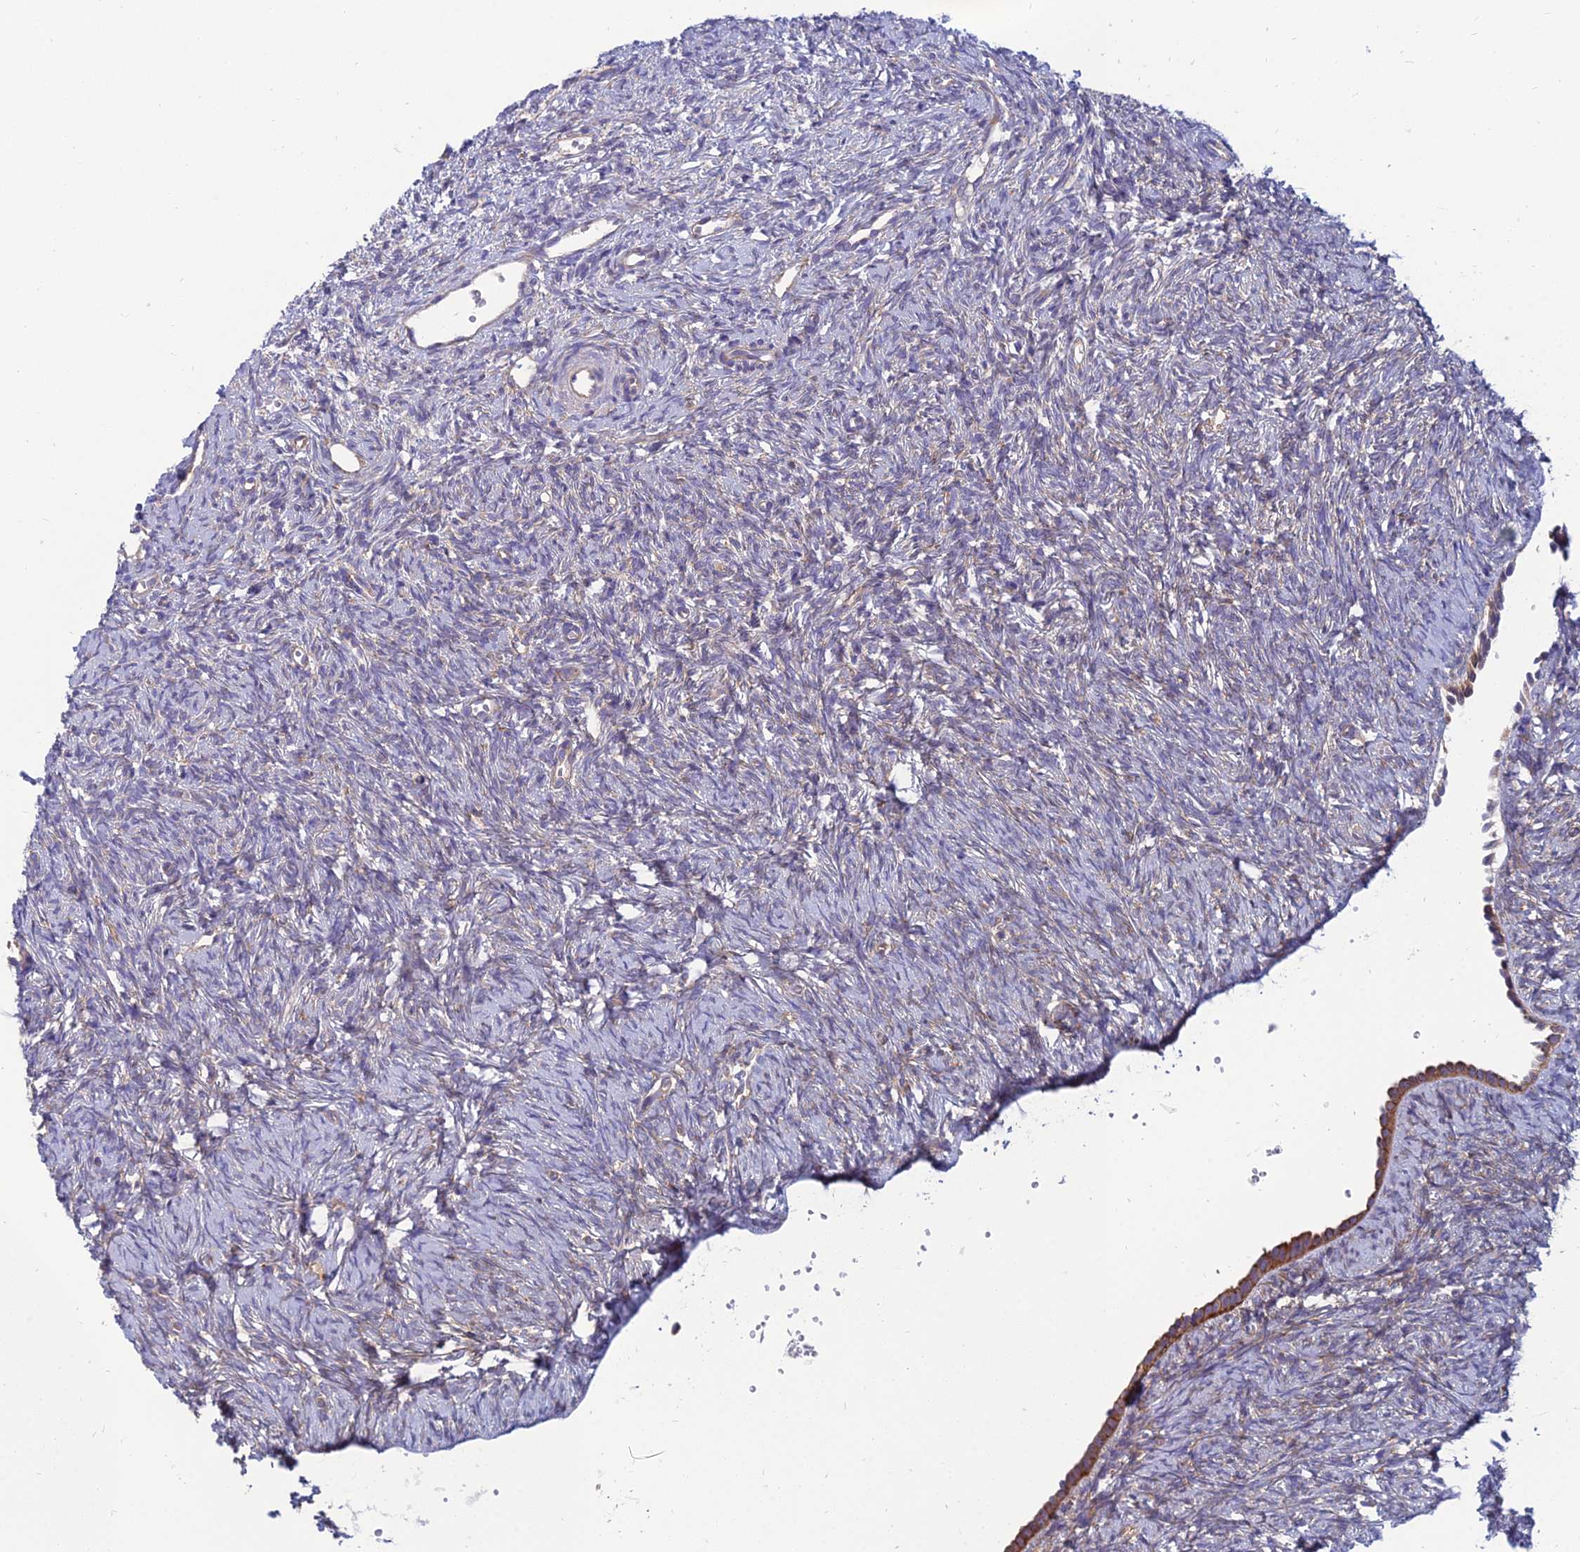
{"staining": {"intensity": "weak", "quantity": "25%-75%", "location": "cytoplasmic/membranous"}, "tissue": "ovary", "cell_type": "Ovarian stroma cells", "image_type": "normal", "snomed": [{"axis": "morphology", "description": "Normal tissue, NOS"}, {"axis": "topography", "description": "Ovary"}], "caption": "Protein staining by IHC demonstrates weak cytoplasmic/membranous staining in about 25%-75% of ovarian stroma cells in unremarkable ovary.", "gene": "TXLNA", "patient": {"sex": "female", "age": 51}}